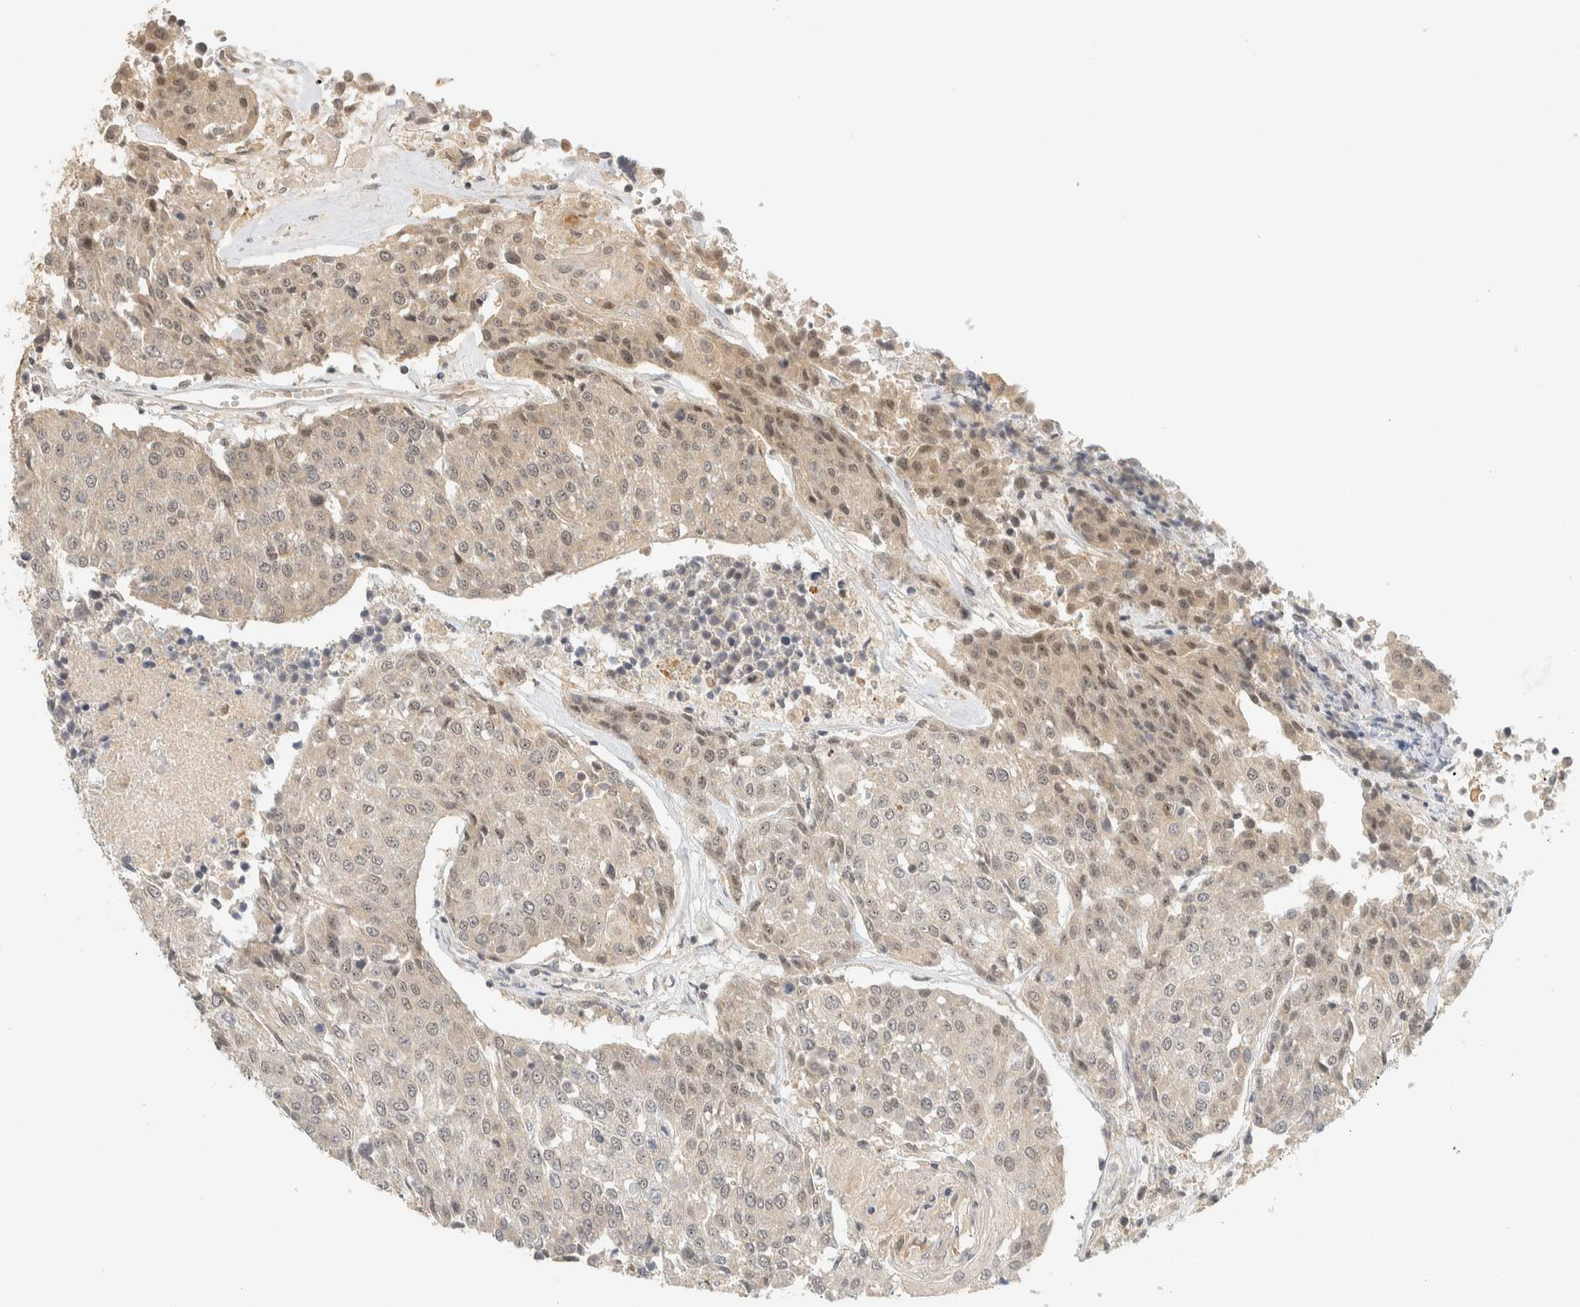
{"staining": {"intensity": "weak", "quantity": "25%-75%", "location": "cytoplasmic/membranous,nuclear"}, "tissue": "urothelial cancer", "cell_type": "Tumor cells", "image_type": "cancer", "snomed": [{"axis": "morphology", "description": "Urothelial carcinoma, High grade"}, {"axis": "topography", "description": "Urinary bladder"}], "caption": "IHC image of human urothelial carcinoma (high-grade) stained for a protein (brown), which demonstrates low levels of weak cytoplasmic/membranous and nuclear positivity in approximately 25%-75% of tumor cells.", "gene": "KIFAP3", "patient": {"sex": "female", "age": 85}}